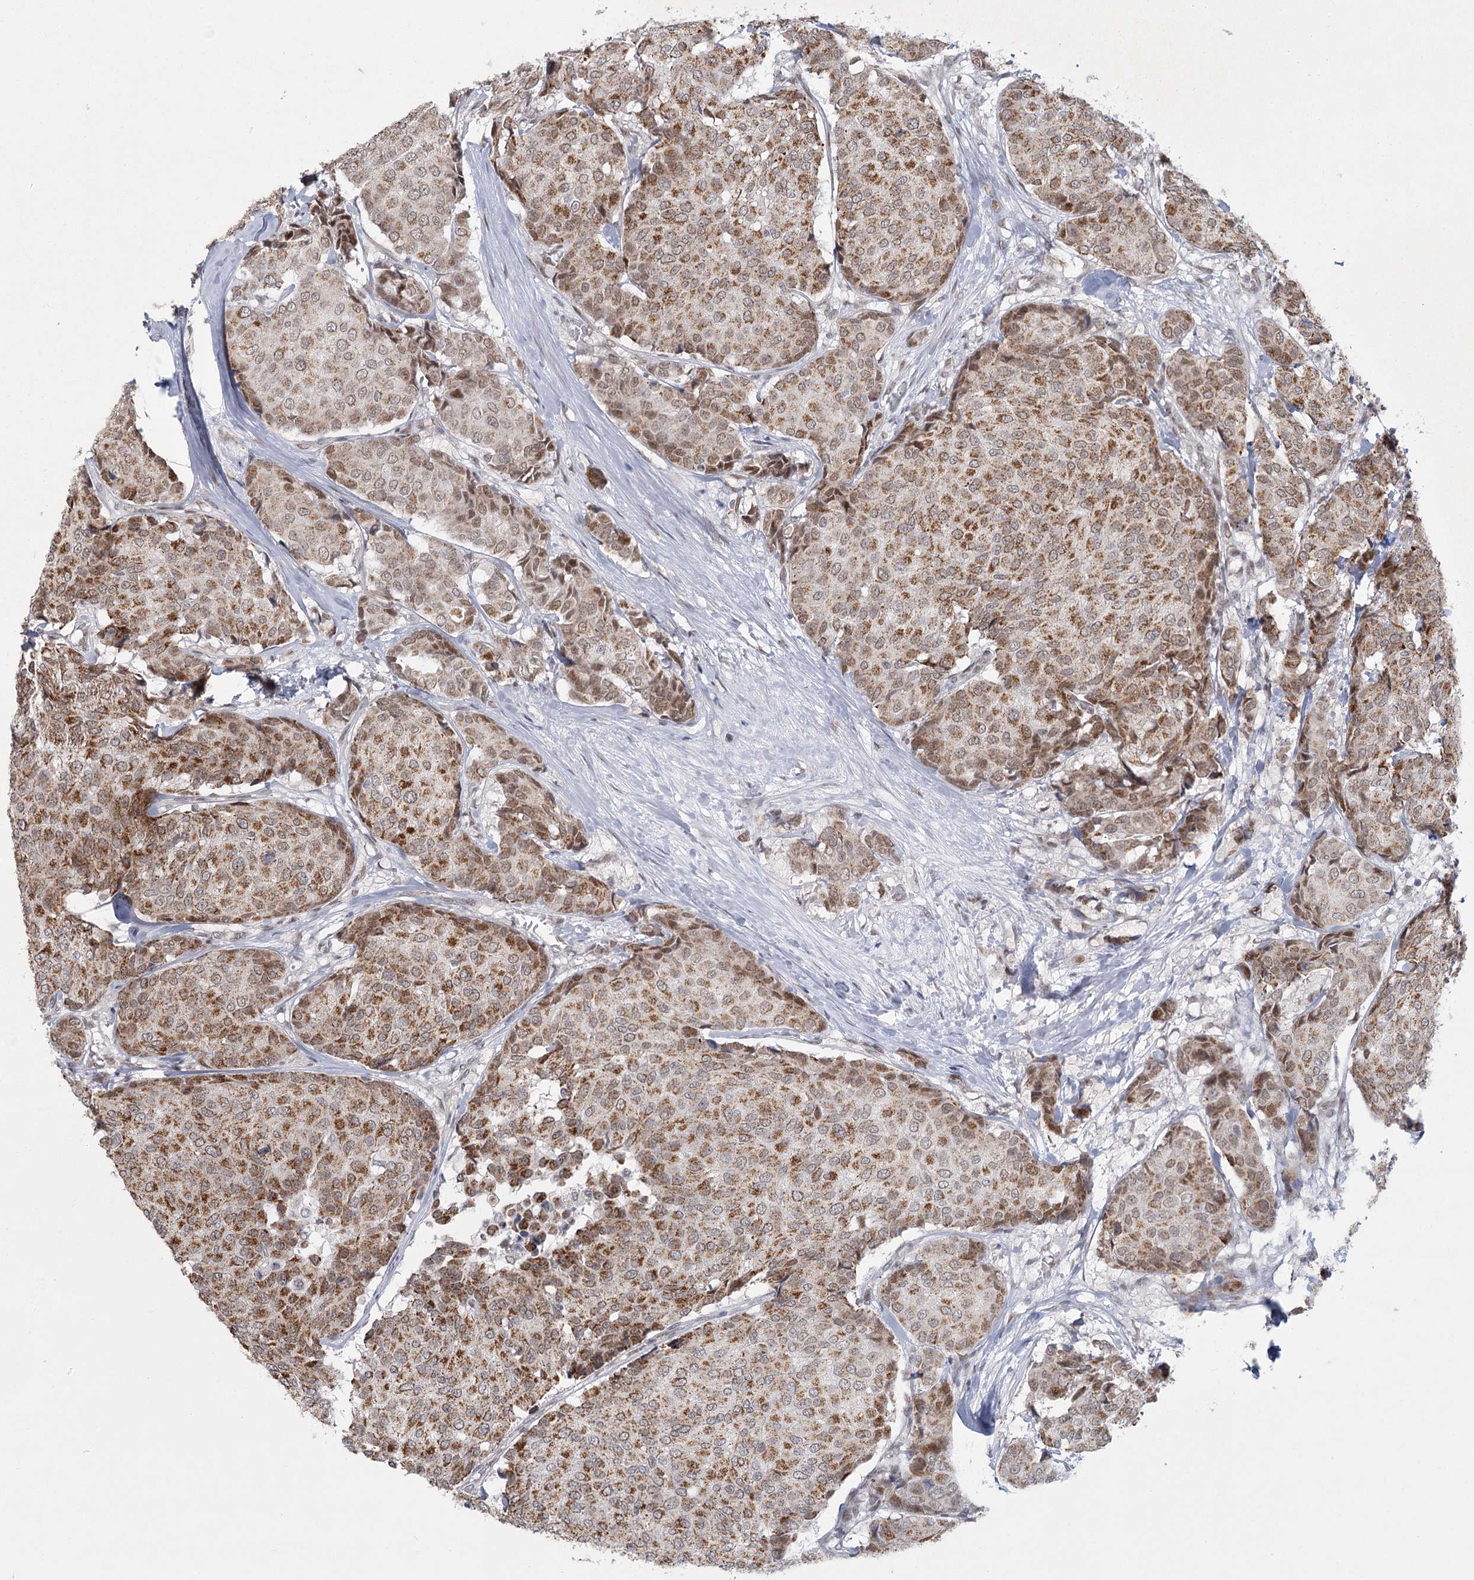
{"staining": {"intensity": "moderate", "quantity": ">75%", "location": "cytoplasmic/membranous"}, "tissue": "breast cancer", "cell_type": "Tumor cells", "image_type": "cancer", "snomed": [{"axis": "morphology", "description": "Duct carcinoma"}, {"axis": "topography", "description": "Breast"}], "caption": "This is a histology image of immunohistochemistry staining of breast cancer, which shows moderate expression in the cytoplasmic/membranous of tumor cells.", "gene": "CIB4", "patient": {"sex": "female", "age": 75}}